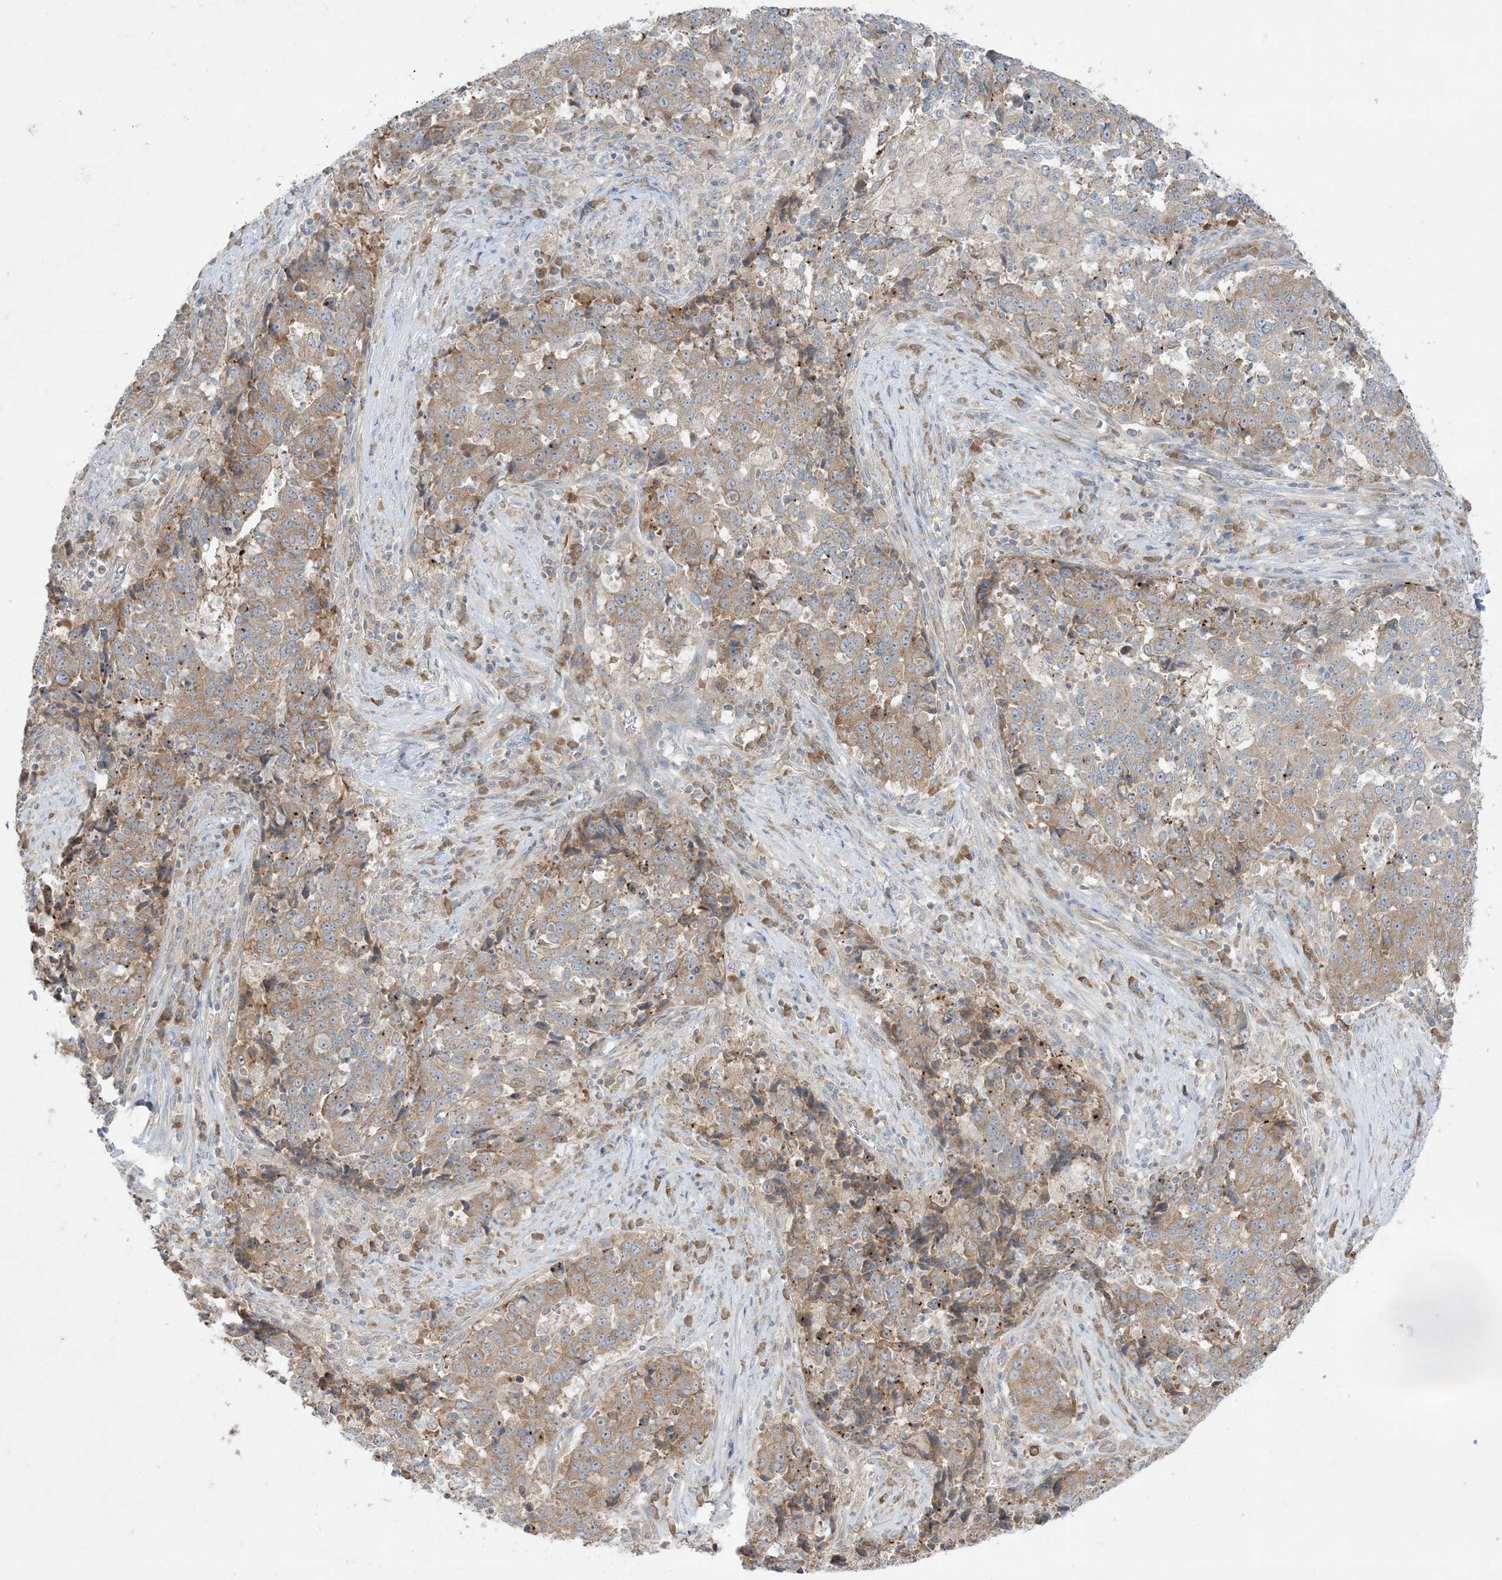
{"staining": {"intensity": "weak", "quantity": ">75%", "location": "cytoplasmic/membranous"}, "tissue": "stomach cancer", "cell_type": "Tumor cells", "image_type": "cancer", "snomed": [{"axis": "morphology", "description": "Adenocarcinoma, NOS"}, {"axis": "topography", "description": "Stomach"}], "caption": "Weak cytoplasmic/membranous positivity for a protein is seen in about >75% of tumor cells of stomach adenocarcinoma using immunohistochemistry.", "gene": "RPP40", "patient": {"sex": "male", "age": 59}}